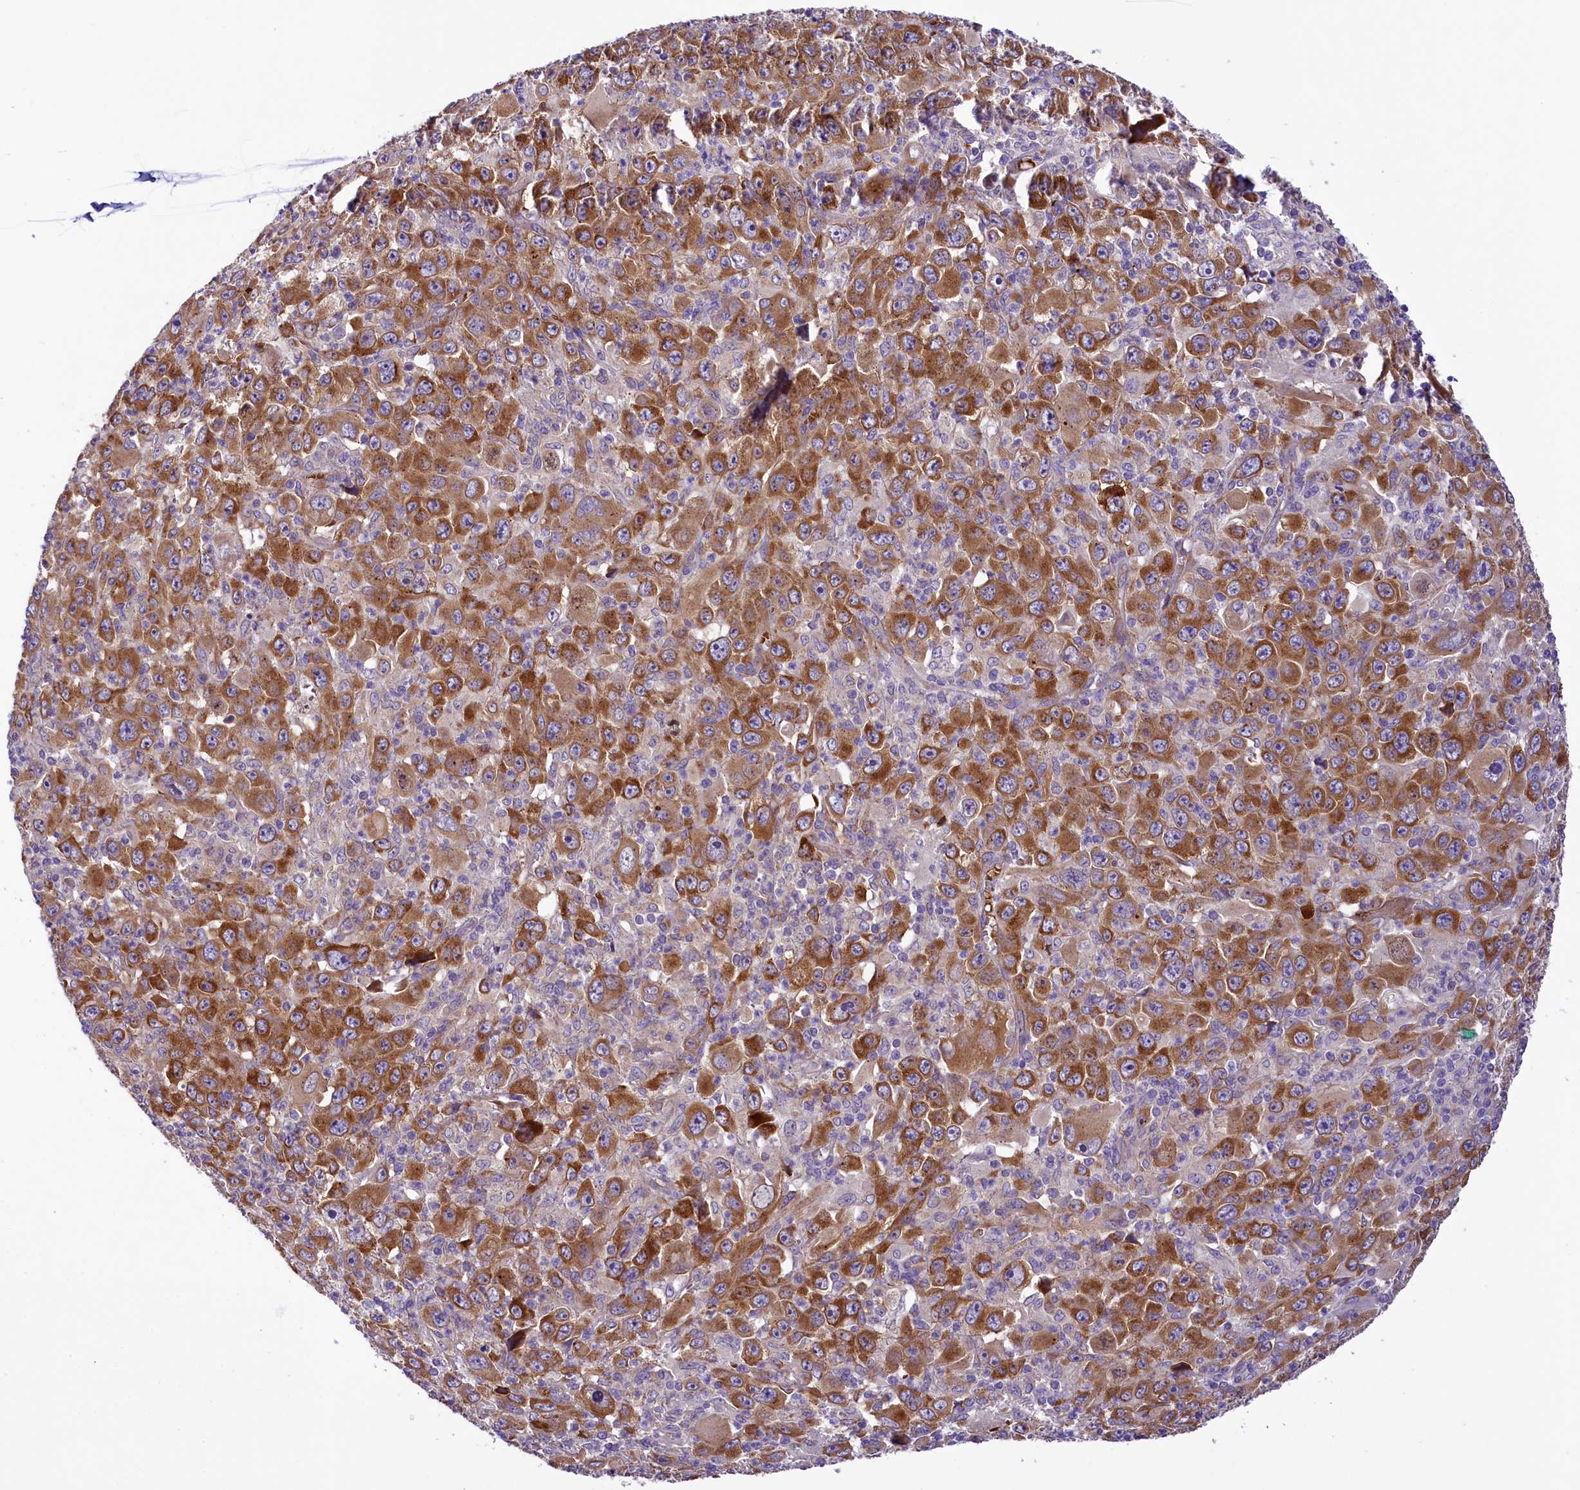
{"staining": {"intensity": "strong", "quantity": ">75%", "location": "cytoplasmic/membranous"}, "tissue": "melanoma", "cell_type": "Tumor cells", "image_type": "cancer", "snomed": [{"axis": "morphology", "description": "Malignant melanoma, Metastatic site"}, {"axis": "topography", "description": "Skin"}], "caption": "Melanoma stained with DAB (3,3'-diaminobenzidine) immunohistochemistry (IHC) shows high levels of strong cytoplasmic/membranous expression in about >75% of tumor cells.", "gene": "LARP4", "patient": {"sex": "female", "age": 56}}